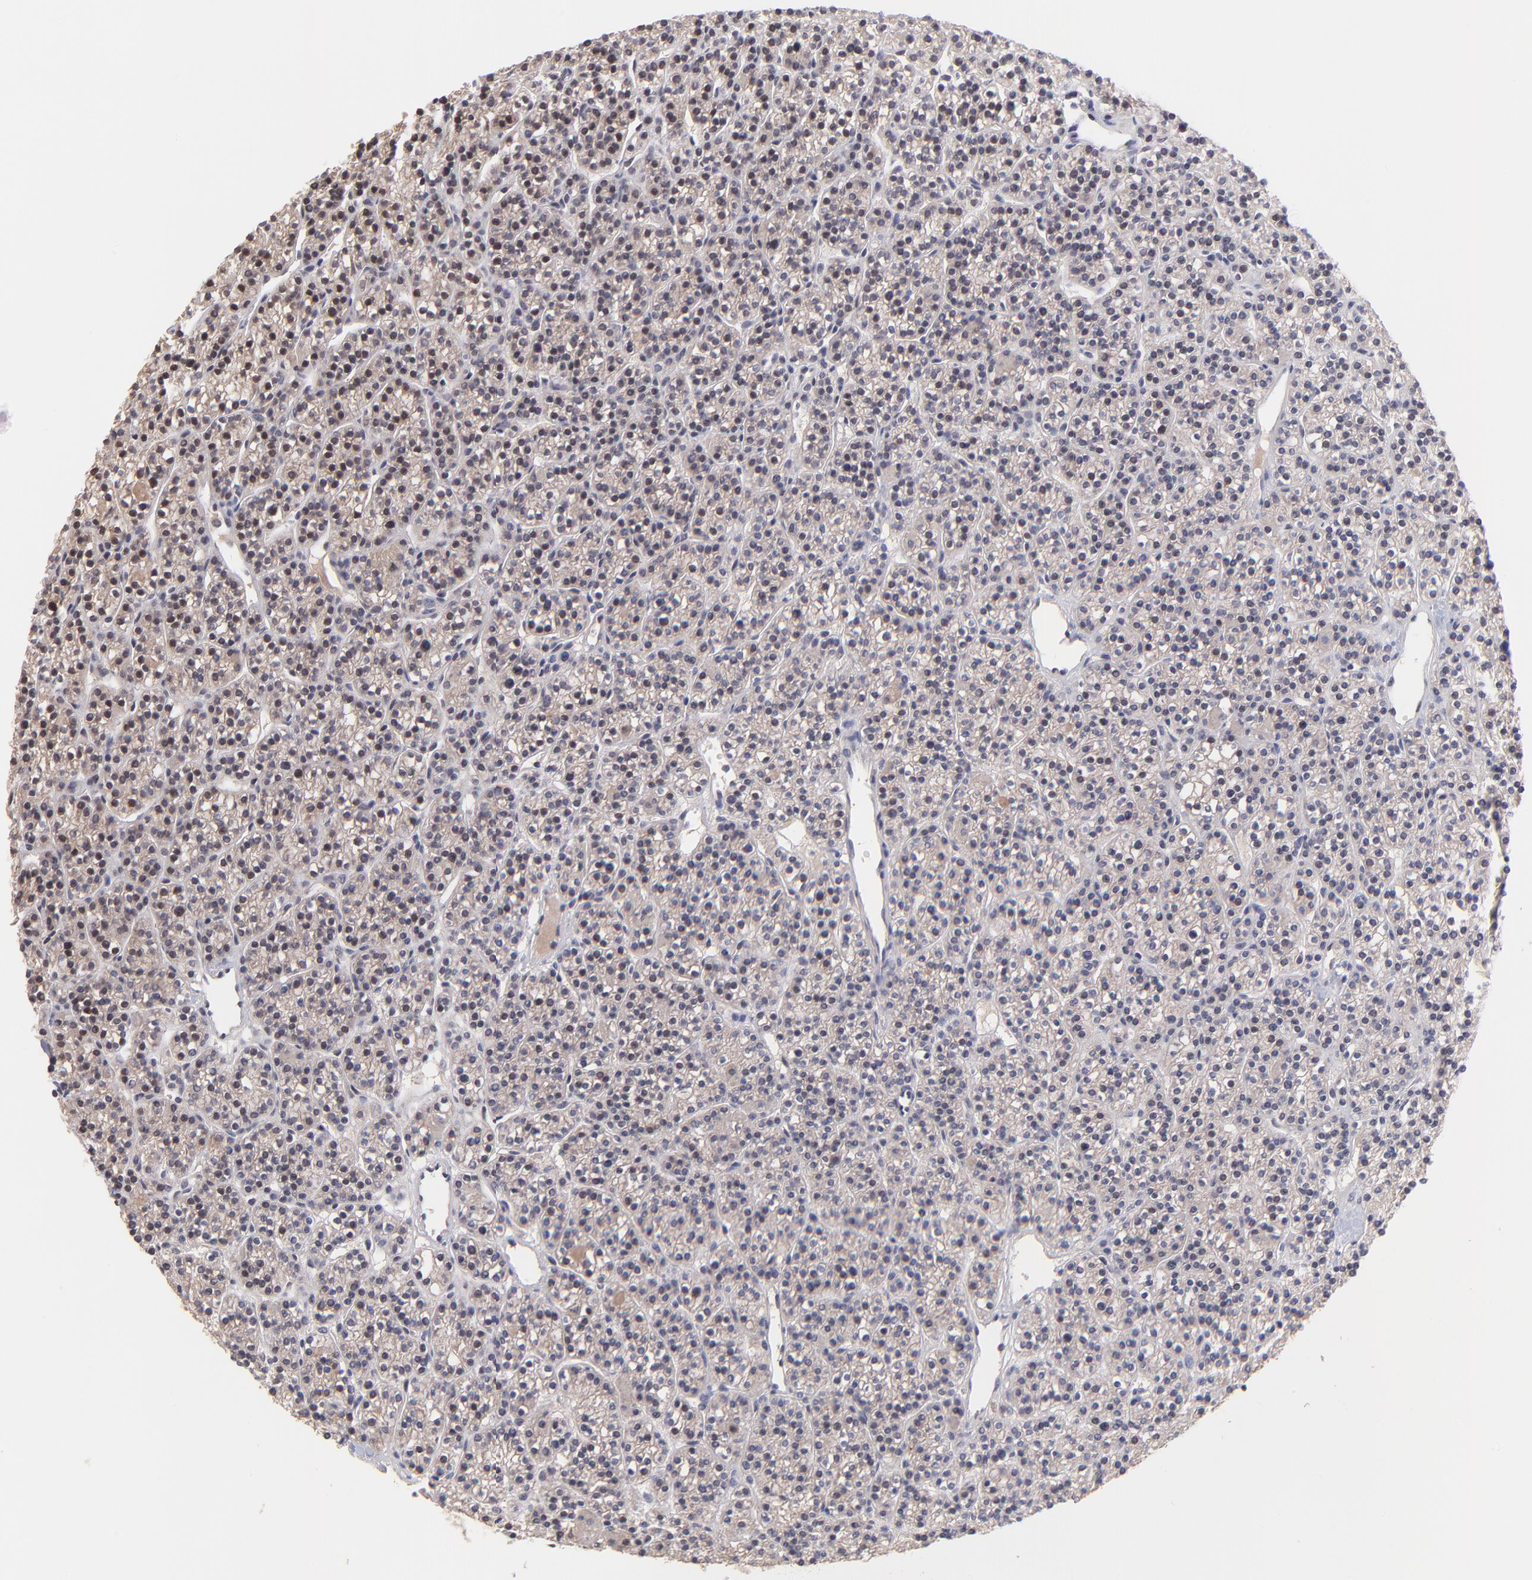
{"staining": {"intensity": "negative", "quantity": "none", "location": "none"}, "tissue": "parathyroid gland", "cell_type": "Glandular cells", "image_type": "normal", "snomed": [{"axis": "morphology", "description": "Normal tissue, NOS"}, {"axis": "topography", "description": "Parathyroid gland"}], "caption": "Parathyroid gland stained for a protein using immunohistochemistry (IHC) demonstrates no staining glandular cells.", "gene": "ZNF747", "patient": {"sex": "female", "age": 50}}